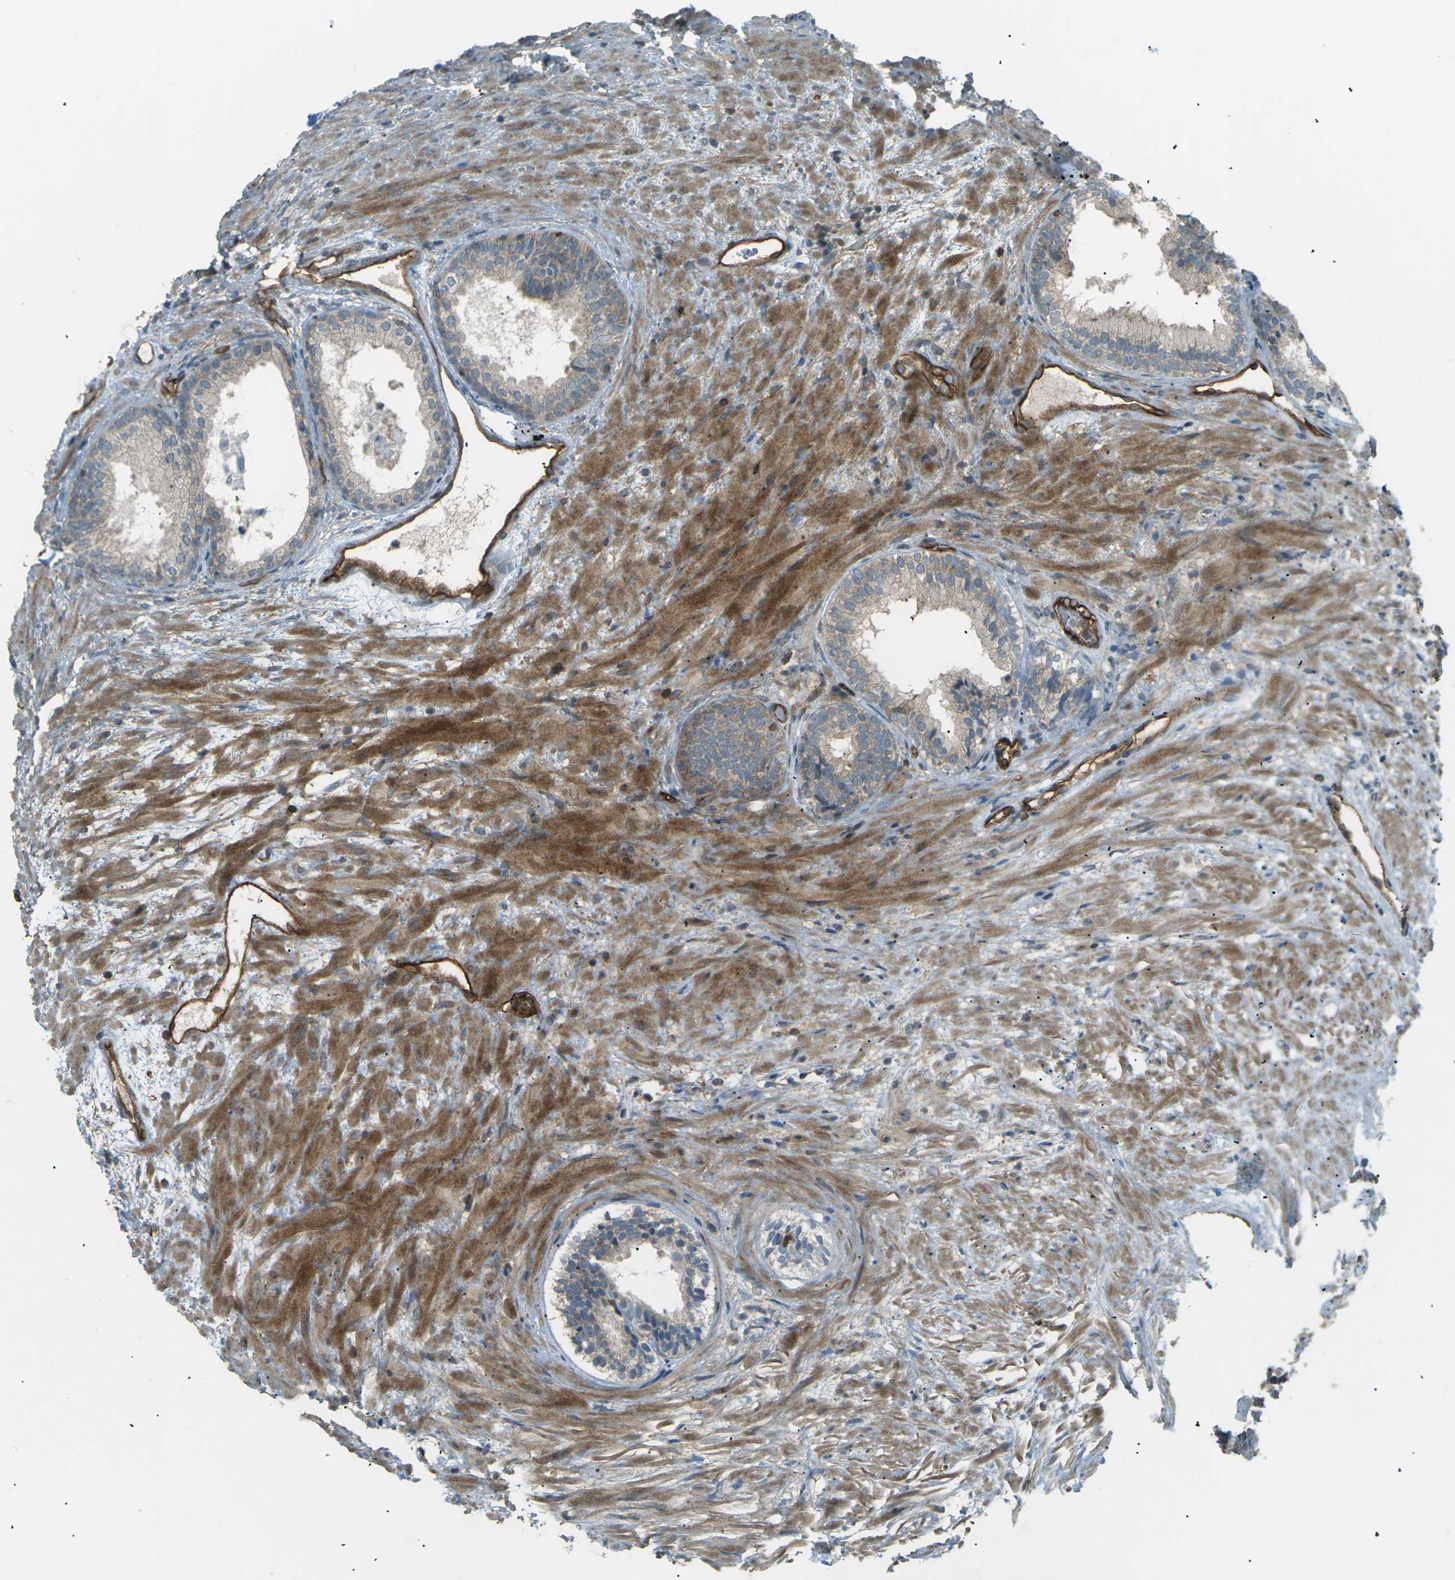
{"staining": {"intensity": "weak", "quantity": "<25%", "location": "cytoplasmic/membranous"}, "tissue": "prostate", "cell_type": "Glandular cells", "image_type": "normal", "snomed": [{"axis": "morphology", "description": "Normal tissue, NOS"}, {"axis": "topography", "description": "Prostate"}], "caption": "Immunohistochemistry (IHC) of unremarkable human prostate displays no positivity in glandular cells.", "gene": "S1PR1", "patient": {"sex": "male", "age": 76}}